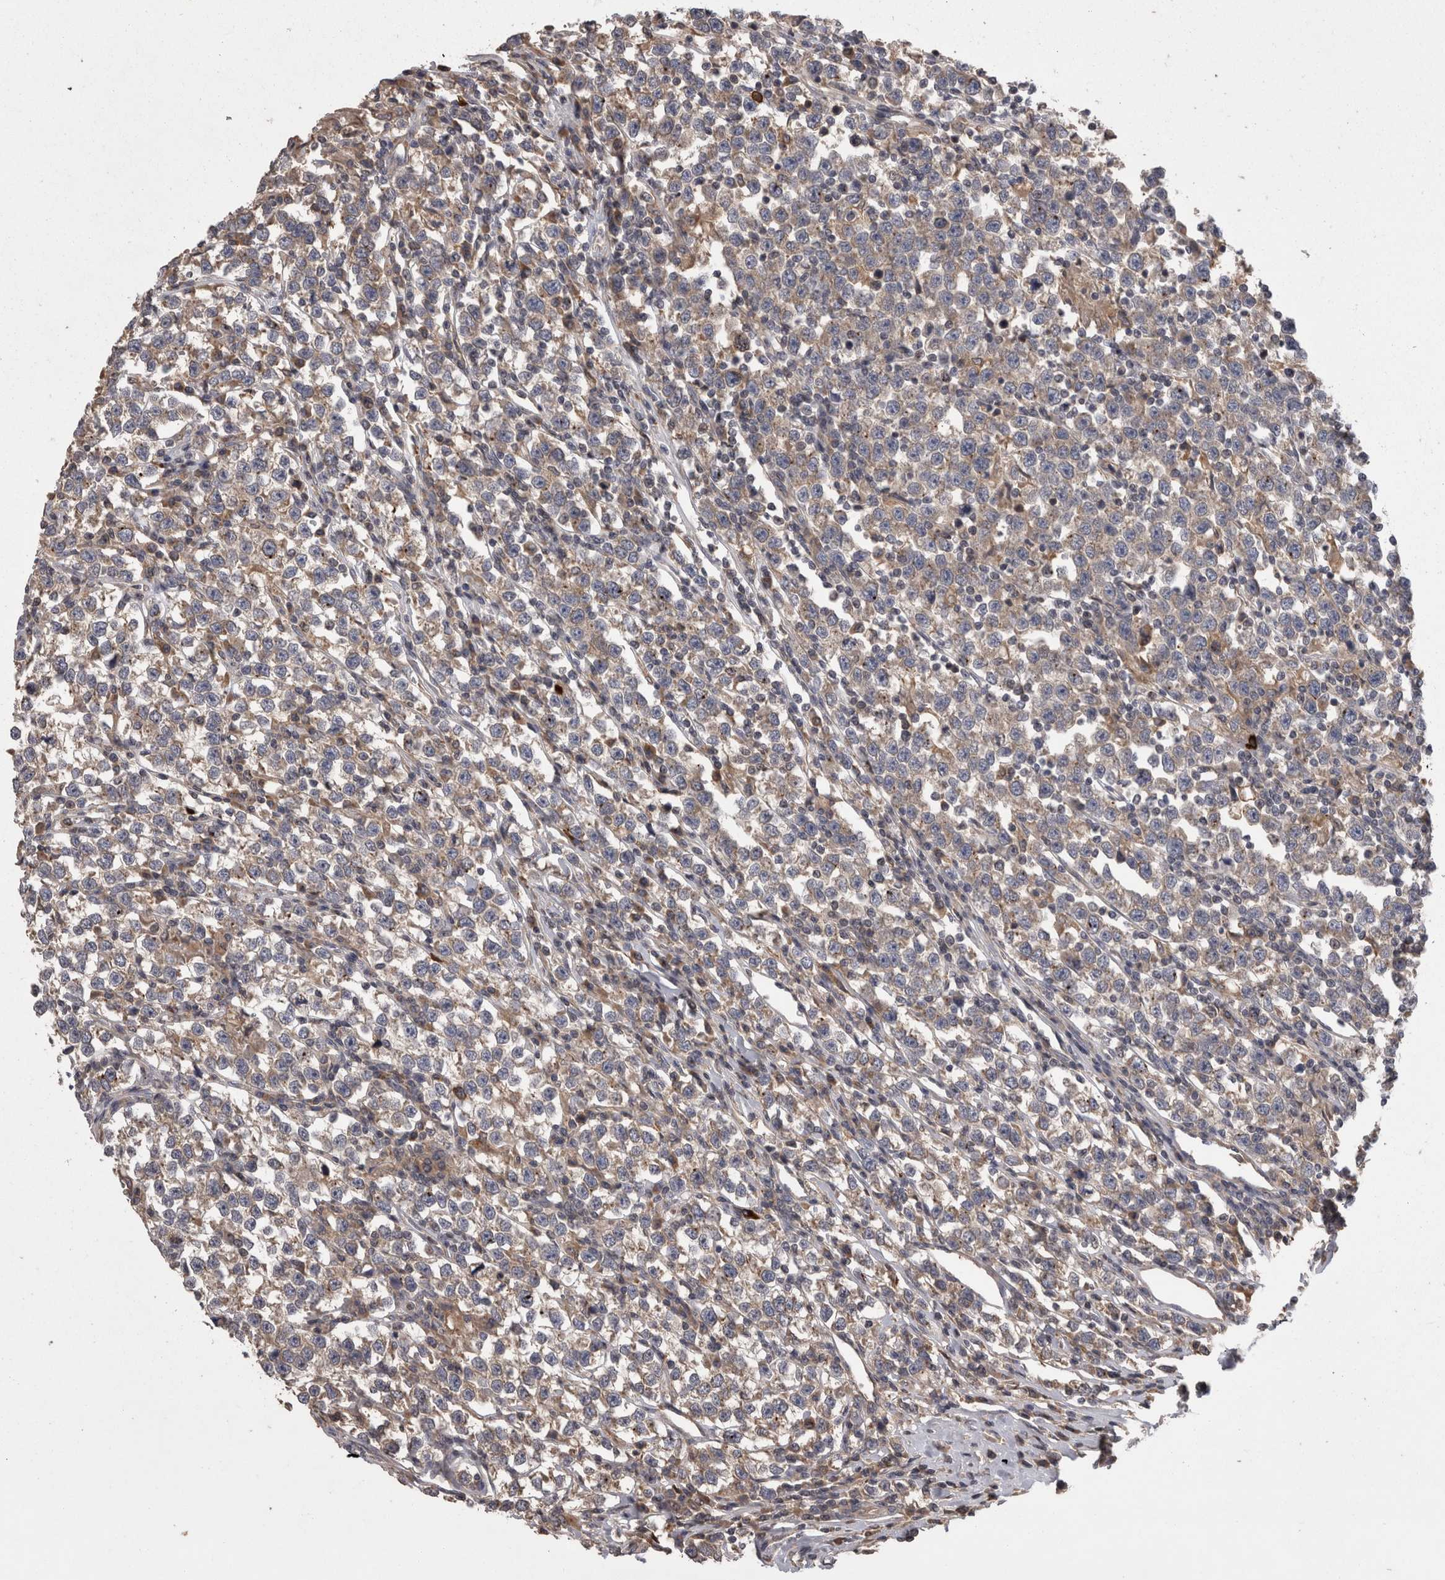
{"staining": {"intensity": "weak", "quantity": "25%-75%", "location": "cytoplasmic/membranous"}, "tissue": "testis cancer", "cell_type": "Tumor cells", "image_type": "cancer", "snomed": [{"axis": "morphology", "description": "Normal tissue, NOS"}, {"axis": "morphology", "description": "Seminoma, NOS"}, {"axis": "topography", "description": "Testis"}], "caption": "A brown stain labels weak cytoplasmic/membranous staining of a protein in human testis seminoma tumor cells. Immunohistochemistry (ihc) stains the protein in brown and the nuclei are stained blue.", "gene": "PCM1", "patient": {"sex": "male", "age": 43}}